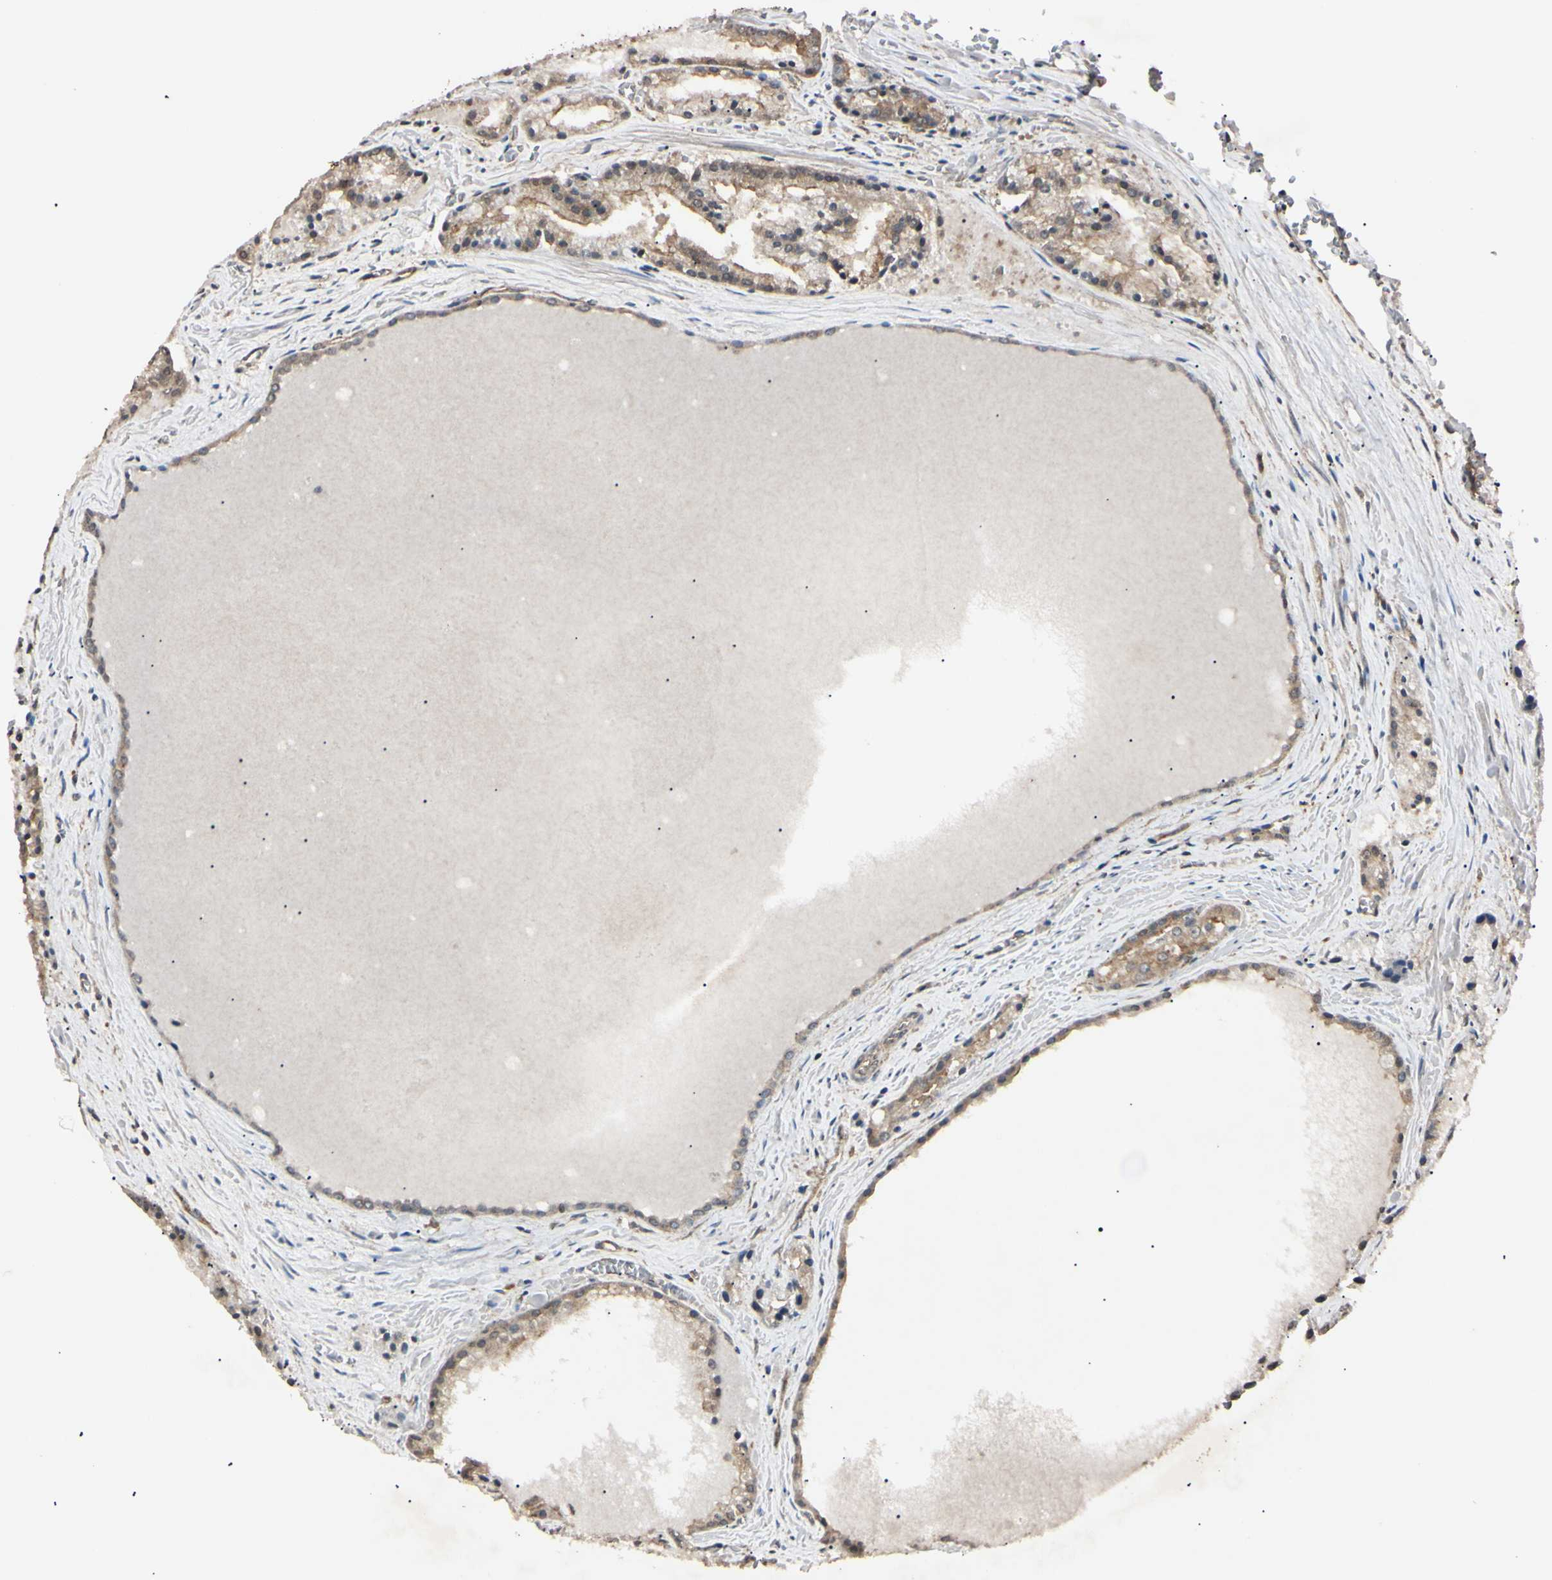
{"staining": {"intensity": "moderate", "quantity": "25%-75%", "location": "cytoplasmic/membranous"}, "tissue": "prostate cancer", "cell_type": "Tumor cells", "image_type": "cancer", "snomed": [{"axis": "morphology", "description": "Adenocarcinoma, Low grade"}, {"axis": "topography", "description": "Prostate"}], "caption": "The photomicrograph shows staining of prostate adenocarcinoma (low-grade), revealing moderate cytoplasmic/membranous protein staining (brown color) within tumor cells.", "gene": "EPN1", "patient": {"sex": "male", "age": 64}}